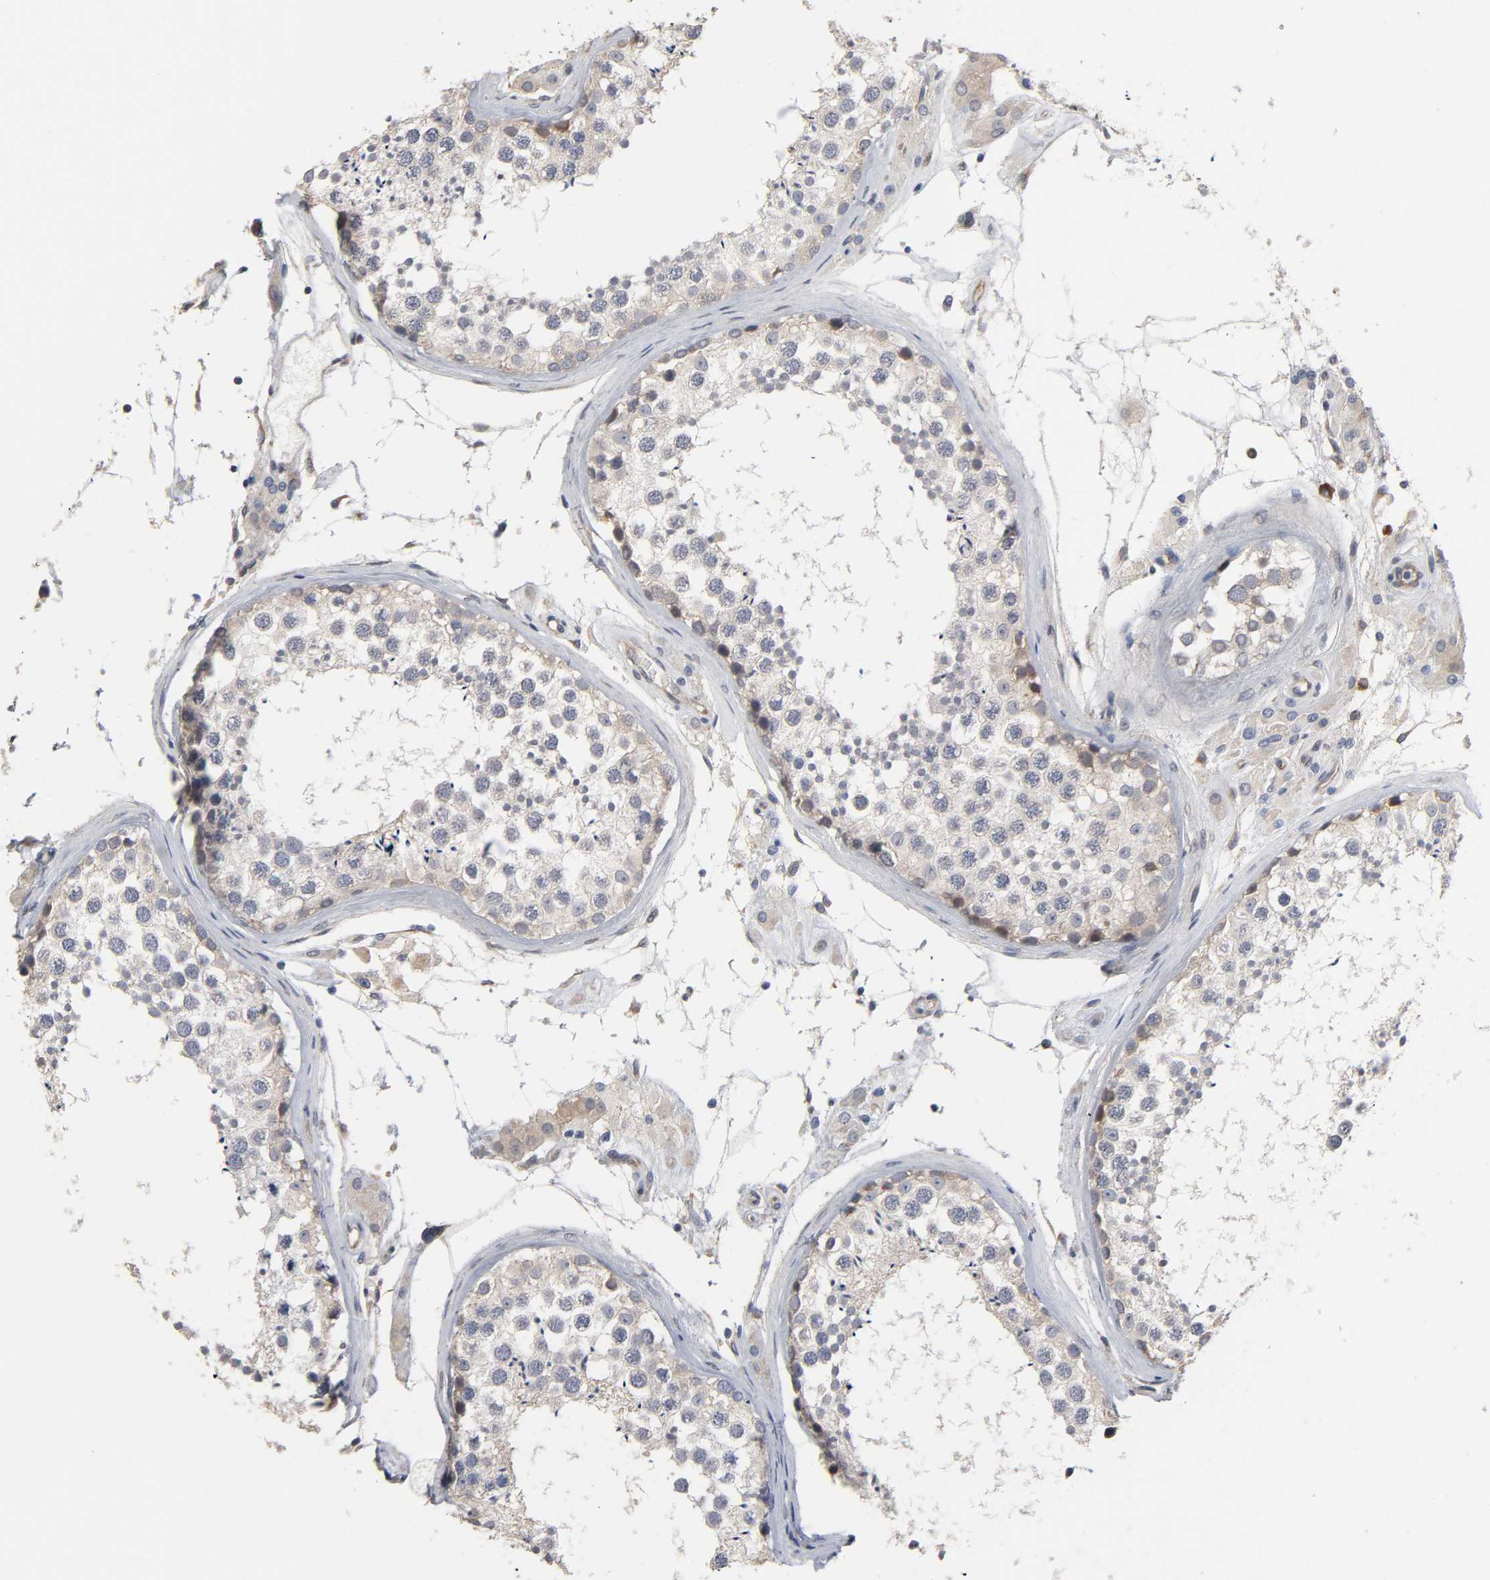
{"staining": {"intensity": "negative", "quantity": "none", "location": "none"}, "tissue": "testis", "cell_type": "Cells in seminiferous ducts", "image_type": "normal", "snomed": [{"axis": "morphology", "description": "Normal tissue, NOS"}, {"axis": "topography", "description": "Testis"}], "caption": "Cells in seminiferous ducts are negative for brown protein staining in benign testis.", "gene": "HDLBP", "patient": {"sex": "male", "age": 46}}